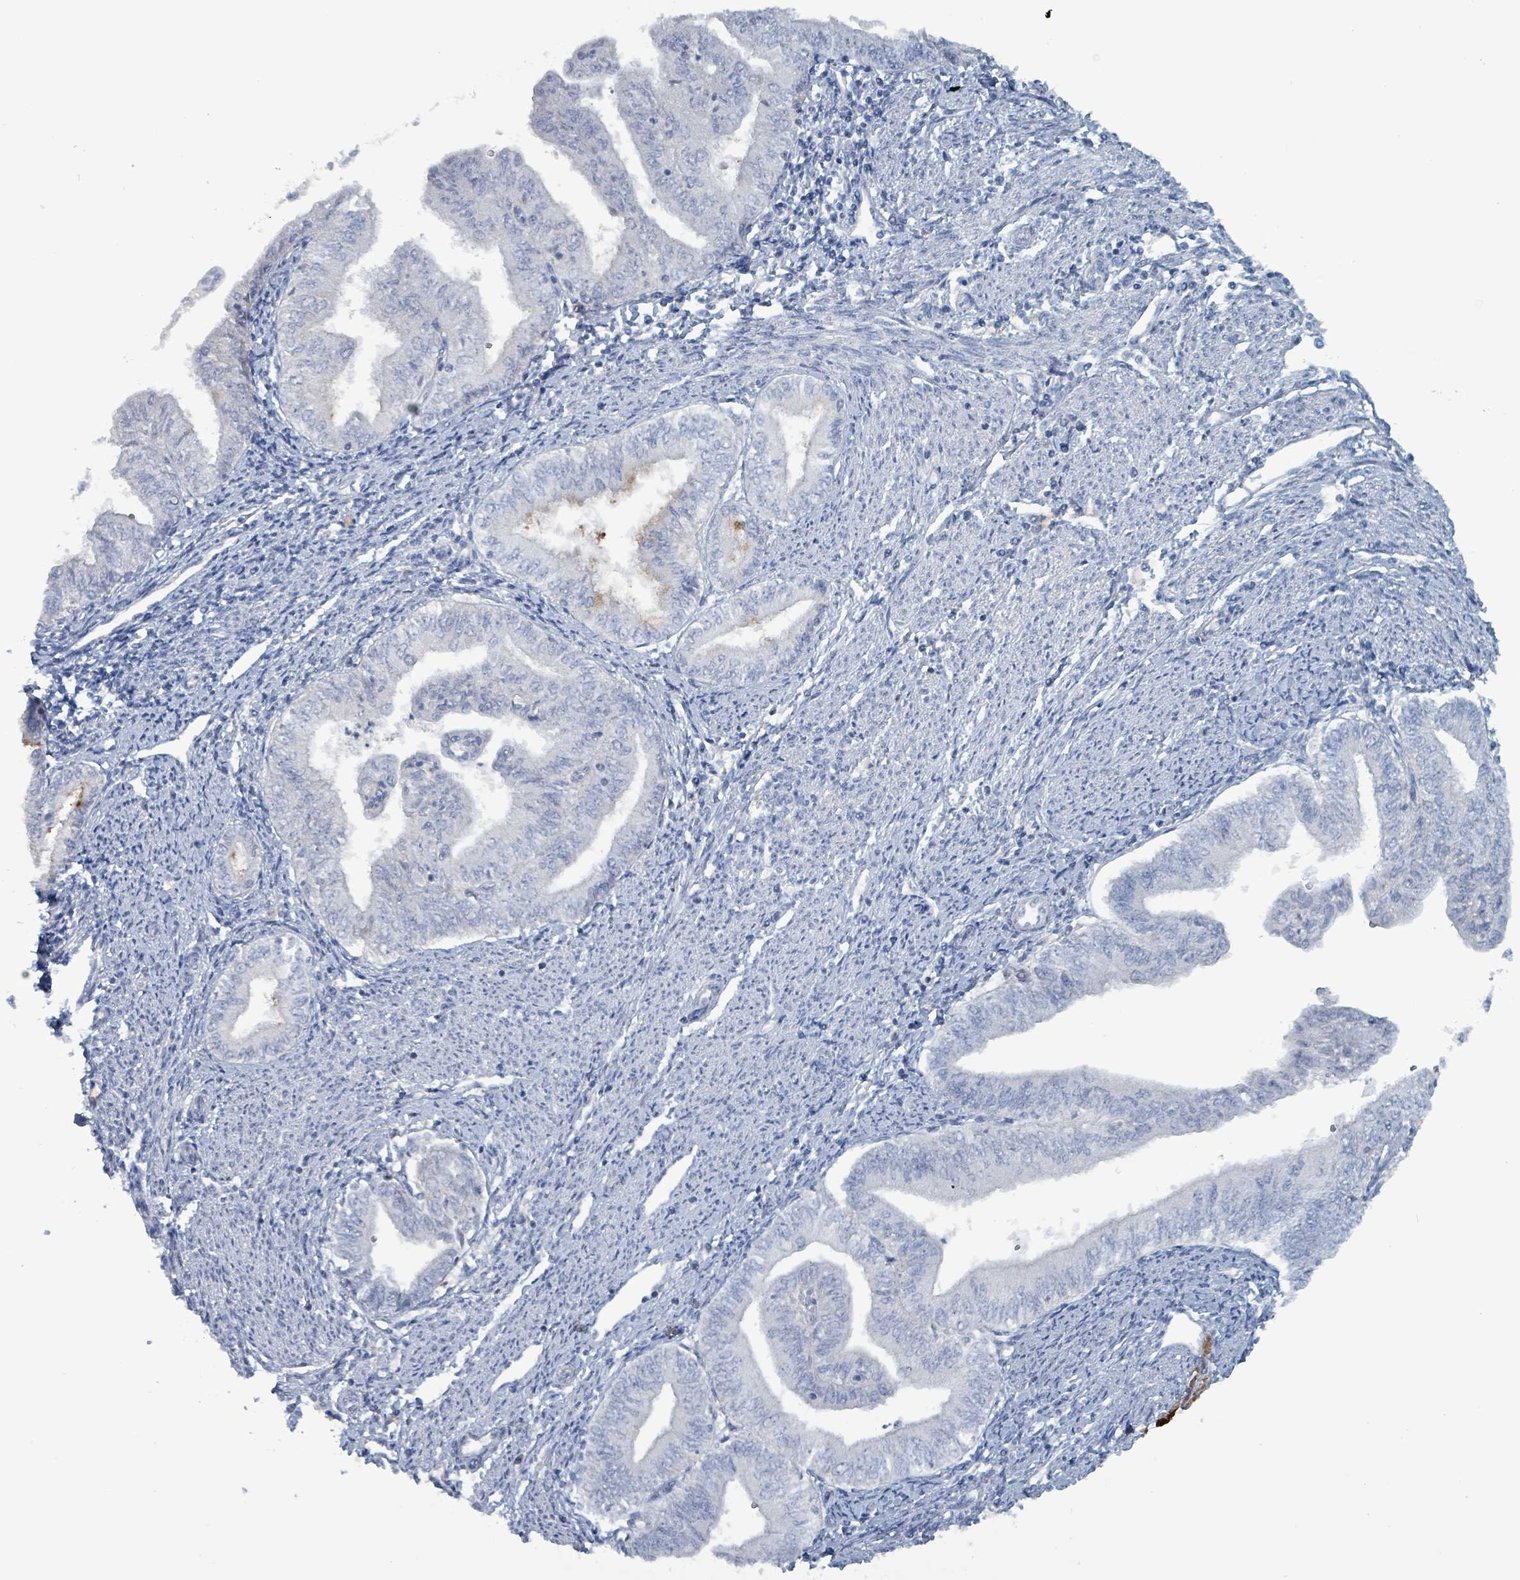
{"staining": {"intensity": "negative", "quantity": "none", "location": "none"}, "tissue": "endometrial cancer", "cell_type": "Tumor cells", "image_type": "cancer", "snomed": [{"axis": "morphology", "description": "Adenocarcinoma, NOS"}, {"axis": "topography", "description": "Endometrium"}], "caption": "Immunohistochemistry (IHC) photomicrograph of human adenocarcinoma (endometrial) stained for a protein (brown), which displays no expression in tumor cells.", "gene": "TAAR5", "patient": {"sex": "female", "age": 66}}